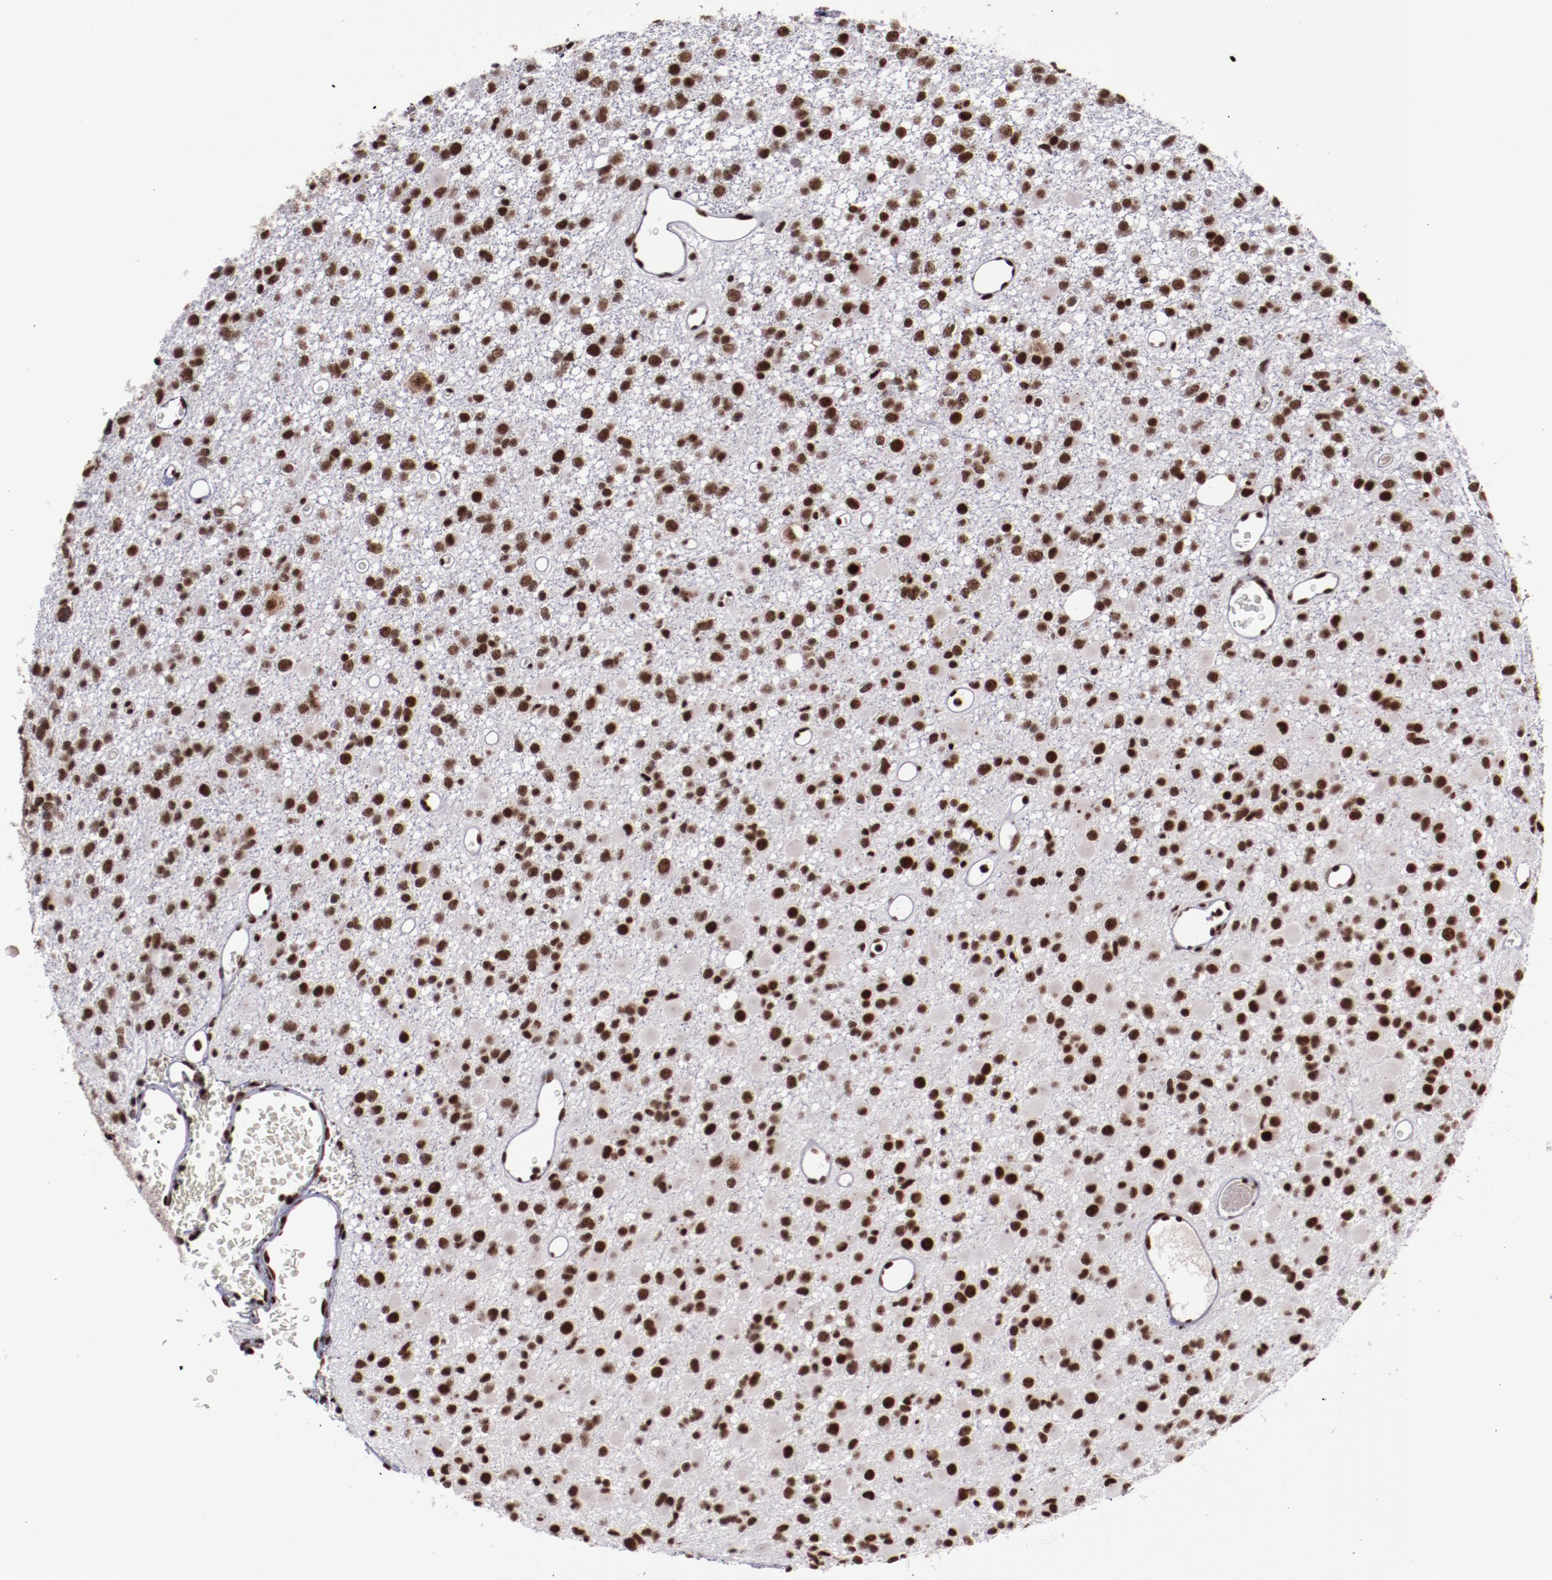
{"staining": {"intensity": "strong", "quantity": ">75%", "location": "nuclear"}, "tissue": "glioma", "cell_type": "Tumor cells", "image_type": "cancer", "snomed": [{"axis": "morphology", "description": "Glioma, malignant, Low grade"}, {"axis": "topography", "description": "Brain"}], "caption": "A high-resolution micrograph shows IHC staining of glioma, which reveals strong nuclear expression in about >75% of tumor cells. (IHC, brightfield microscopy, high magnification).", "gene": "ERH", "patient": {"sex": "male", "age": 42}}